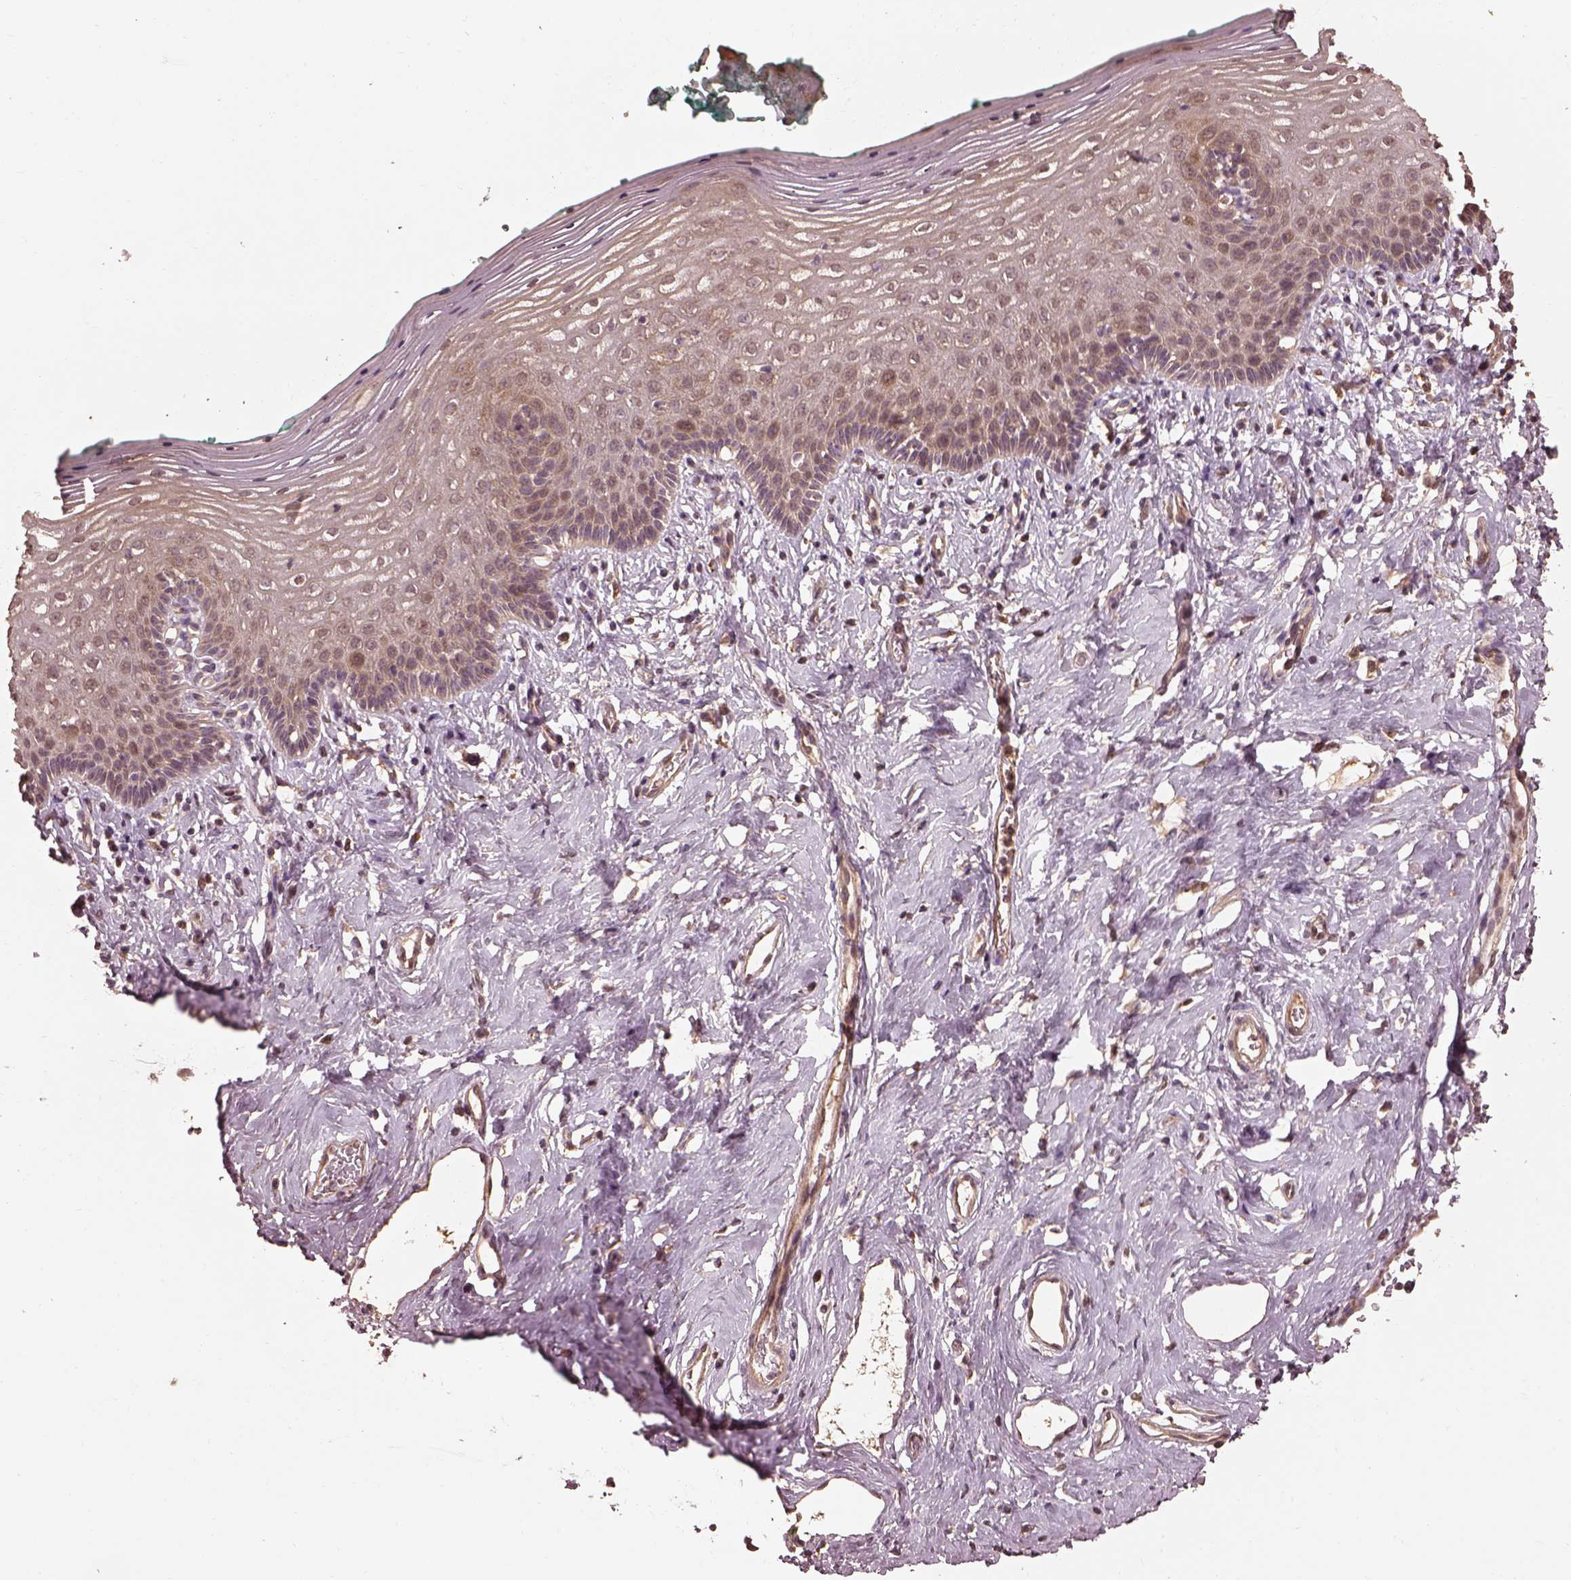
{"staining": {"intensity": "weak", "quantity": "25%-75%", "location": "cytoplasmic/membranous"}, "tissue": "vagina", "cell_type": "Squamous epithelial cells", "image_type": "normal", "snomed": [{"axis": "morphology", "description": "Normal tissue, NOS"}, {"axis": "topography", "description": "Vagina"}], "caption": "Benign vagina shows weak cytoplasmic/membranous expression in about 25%-75% of squamous epithelial cells, visualized by immunohistochemistry. (DAB IHC with brightfield microscopy, high magnification).", "gene": "METTL4", "patient": {"sex": "female", "age": 42}}